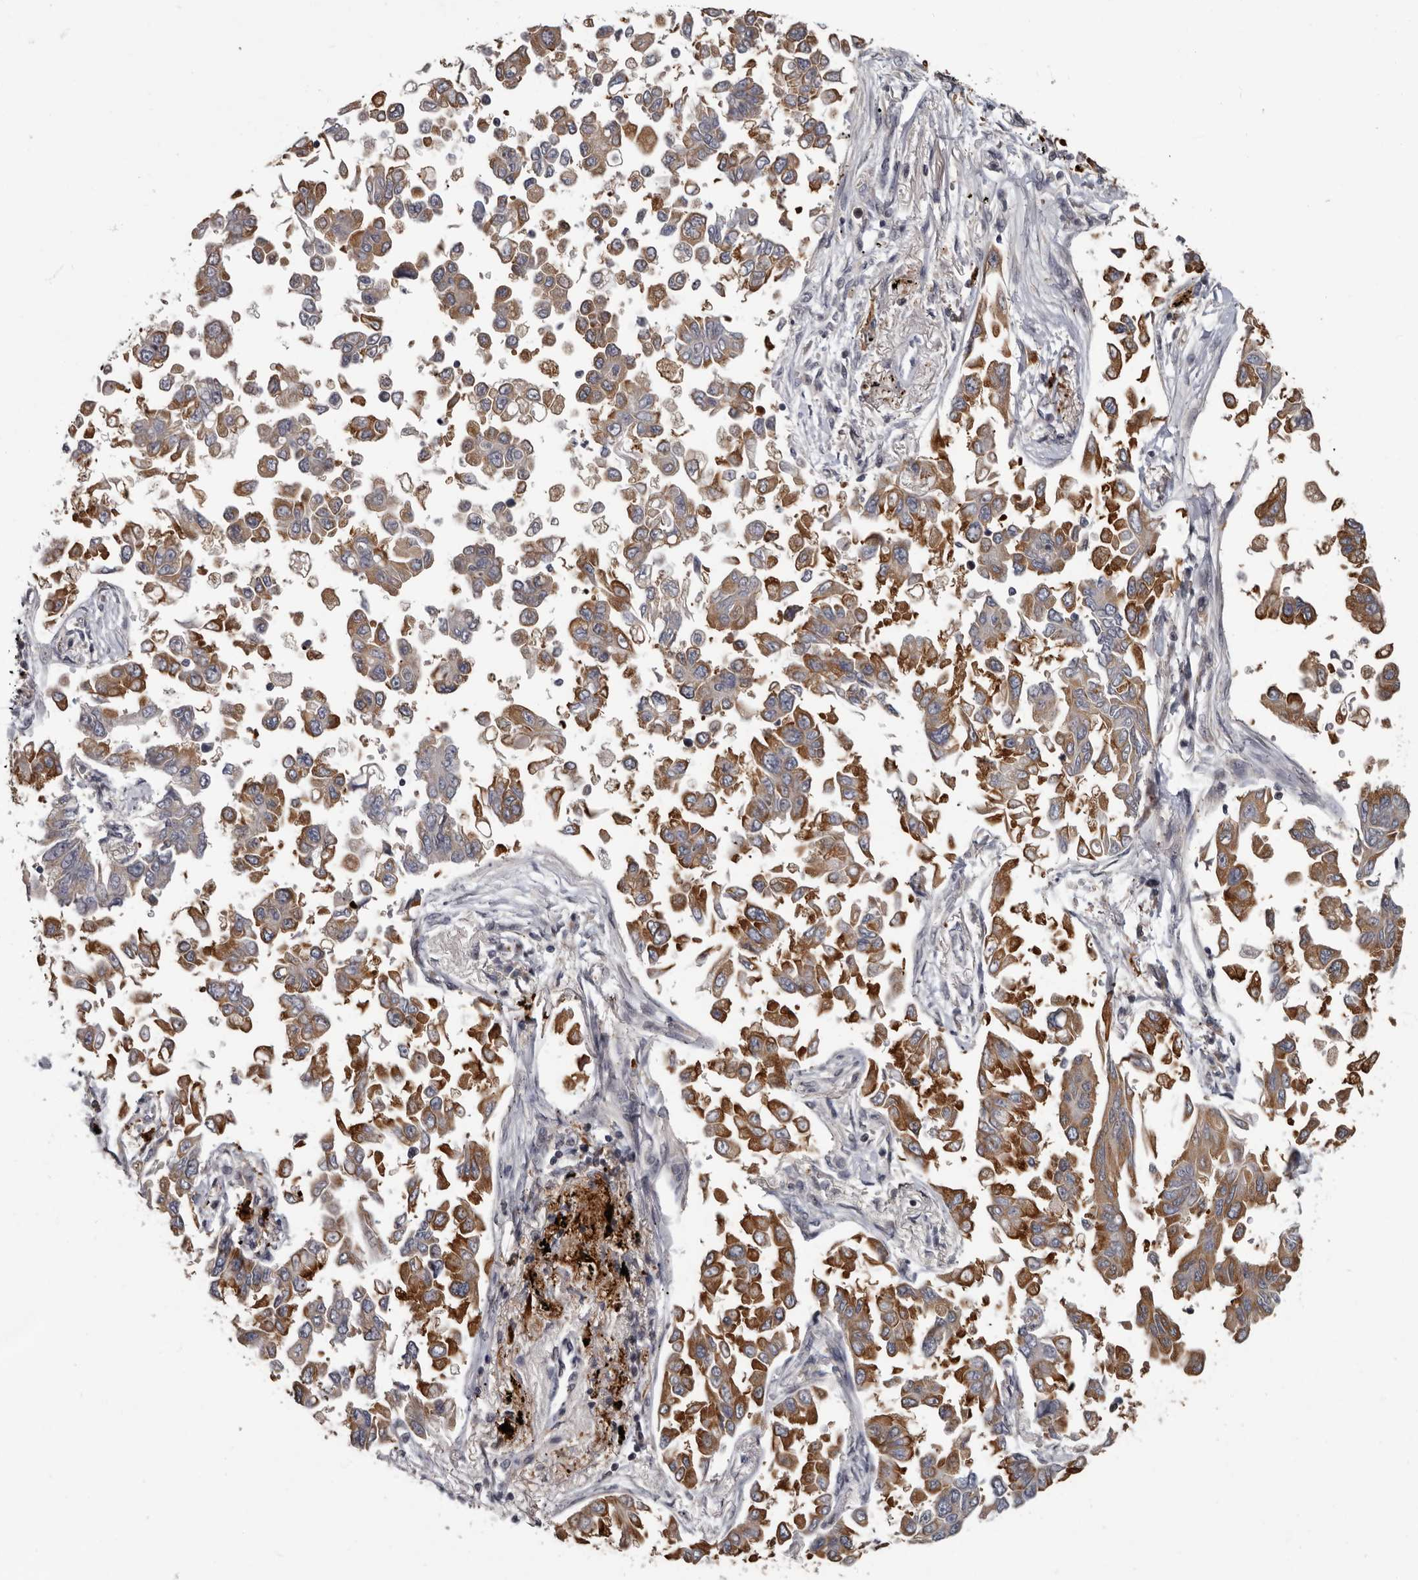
{"staining": {"intensity": "moderate", "quantity": ">75%", "location": "cytoplasmic/membranous"}, "tissue": "lung cancer", "cell_type": "Tumor cells", "image_type": "cancer", "snomed": [{"axis": "morphology", "description": "Adenocarcinoma, NOS"}, {"axis": "topography", "description": "Lung"}], "caption": "Lung adenocarcinoma stained with DAB (3,3'-diaminobenzidine) immunohistochemistry reveals medium levels of moderate cytoplasmic/membranous positivity in approximately >75% of tumor cells. (IHC, brightfield microscopy, high magnification).", "gene": "FGFR4", "patient": {"sex": "female", "age": 67}}